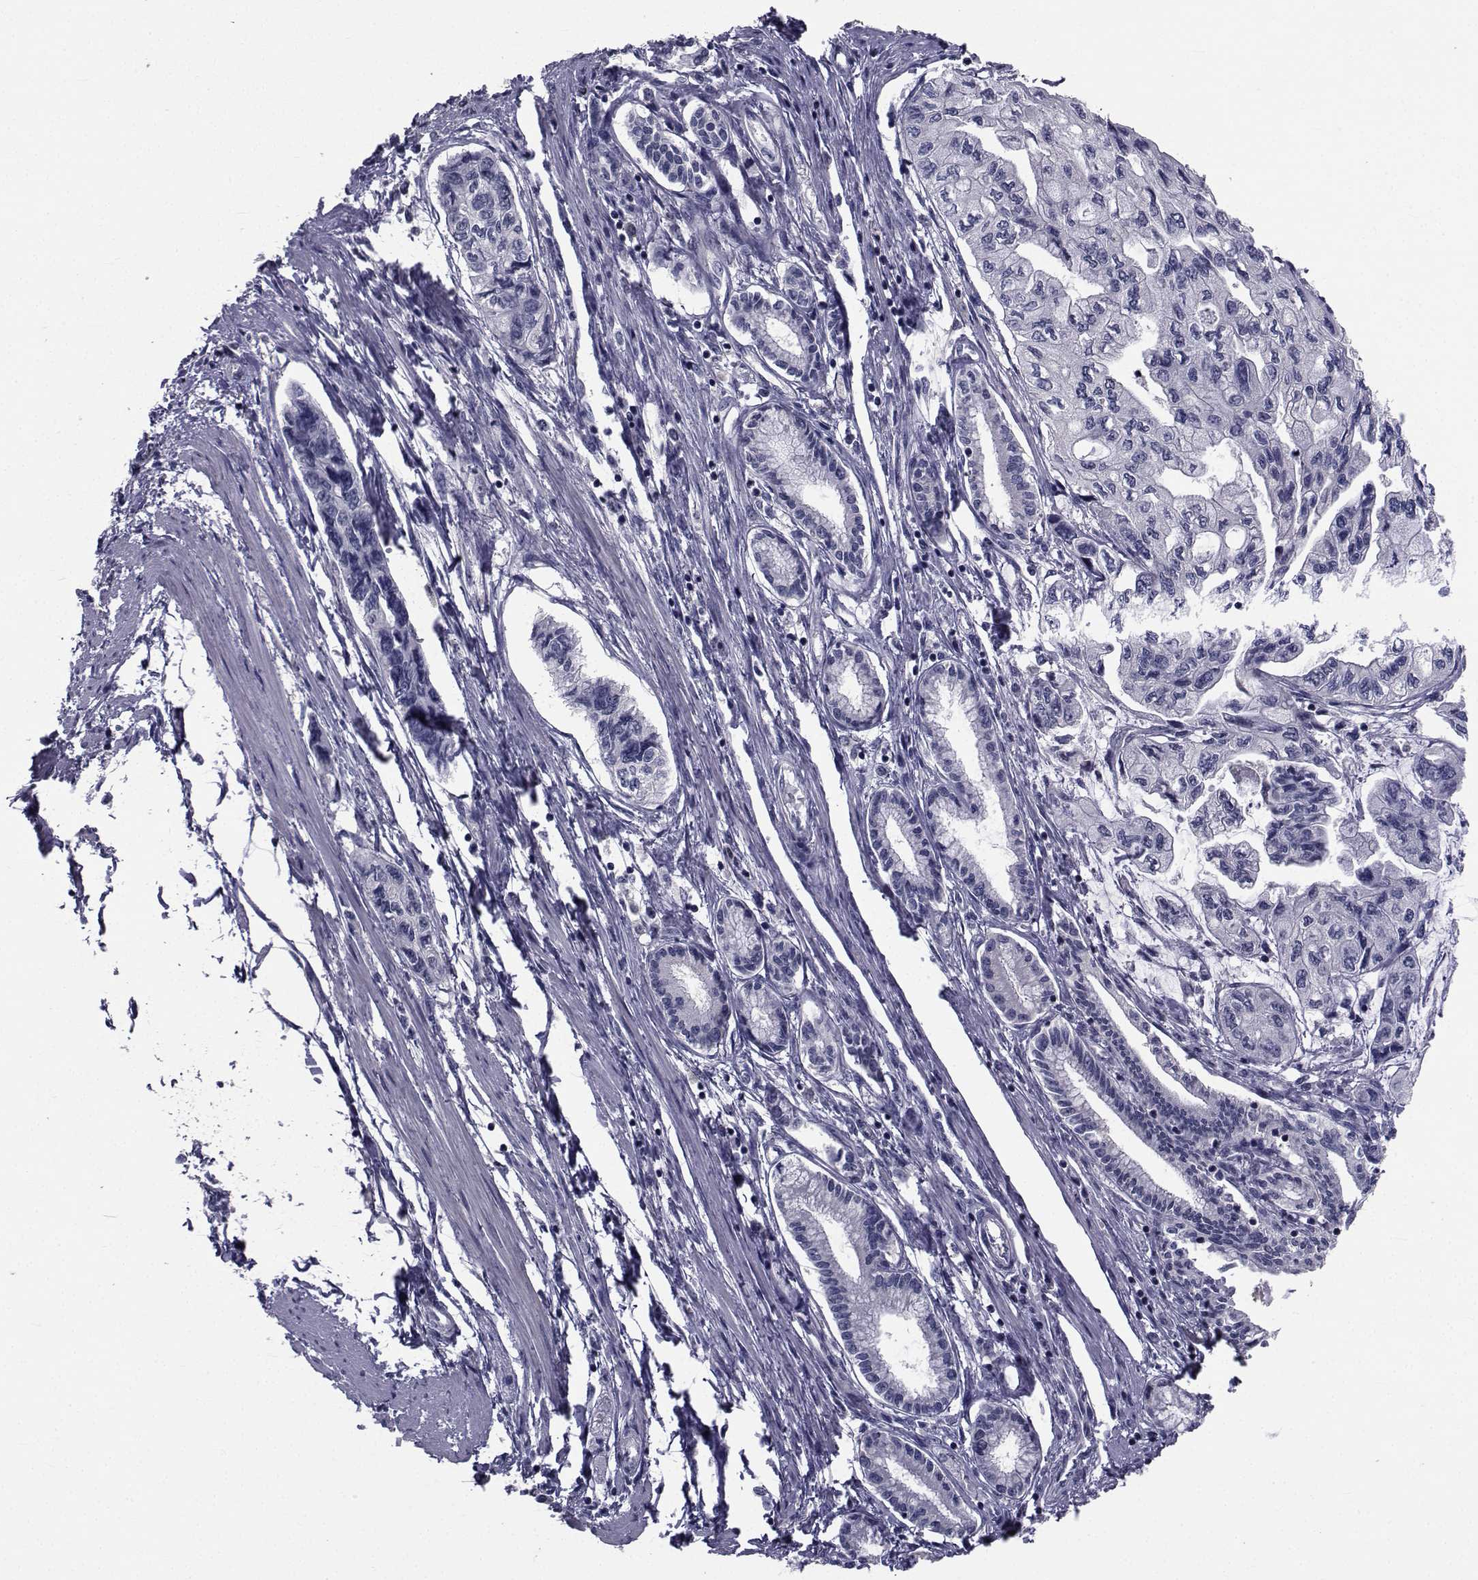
{"staining": {"intensity": "negative", "quantity": "none", "location": "none"}, "tissue": "pancreatic cancer", "cell_type": "Tumor cells", "image_type": "cancer", "snomed": [{"axis": "morphology", "description": "Adenocarcinoma, NOS"}, {"axis": "topography", "description": "Pancreas"}], "caption": "Immunohistochemistry (IHC) of pancreatic cancer (adenocarcinoma) demonstrates no expression in tumor cells.", "gene": "CHRNA1", "patient": {"sex": "female", "age": 76}}